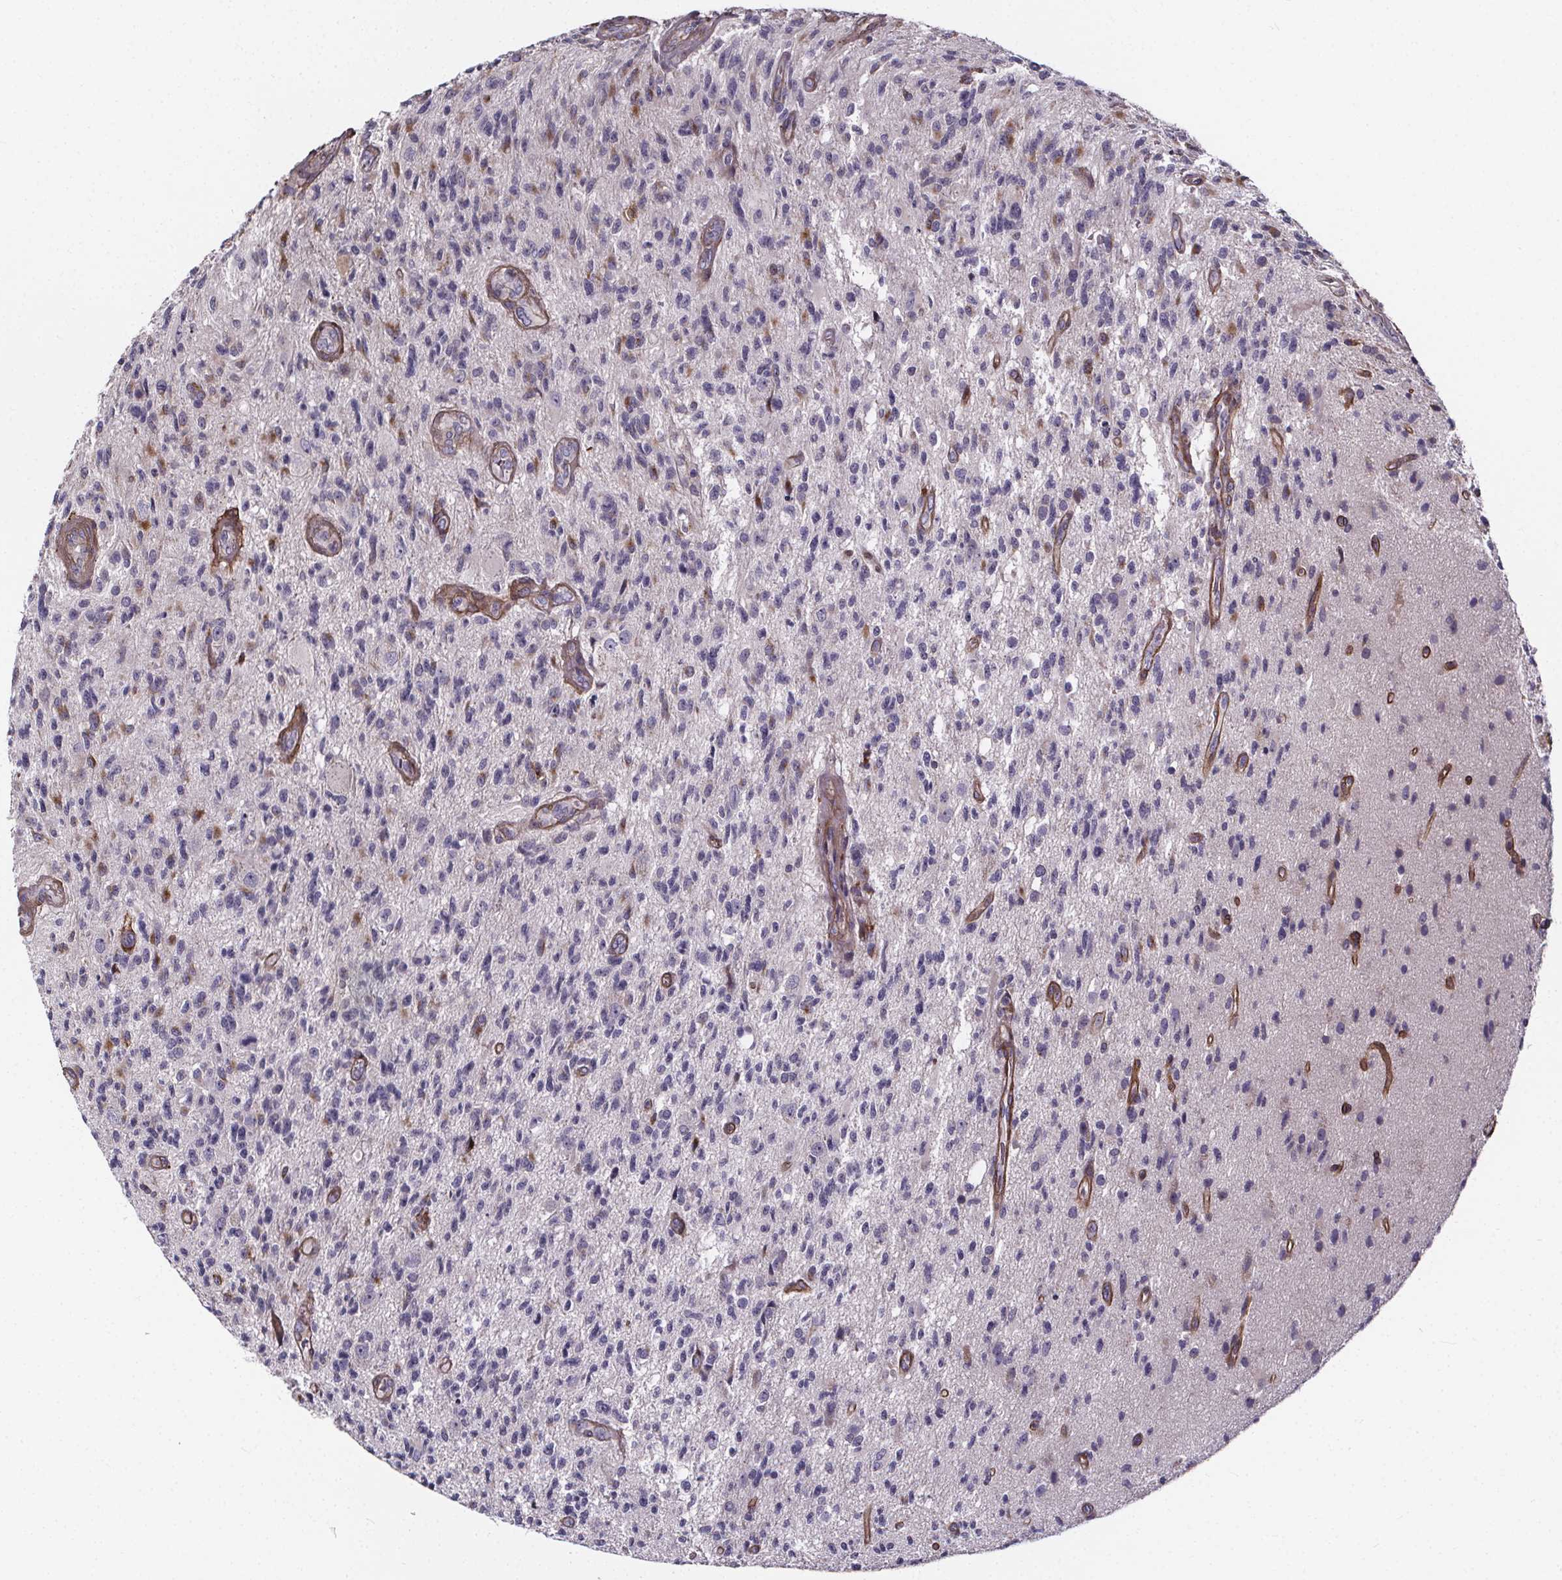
{"staining": {"intensity": "negative", "quantity": "none", "location": "none"}, "tissue": "glioma", "cell_type": "Tumor cells", "image_type": "cancer", "snomed": [{"axis": "morphology", "description": "Glioma, malignant, High grade"}, {"axis": "topography", "description": "Brain"}], "caption": "IHC of human glioma reveals no positivity in tumor cells.", "gene": "AEBP1", "patient": {"sex": "male", "age": 56}}